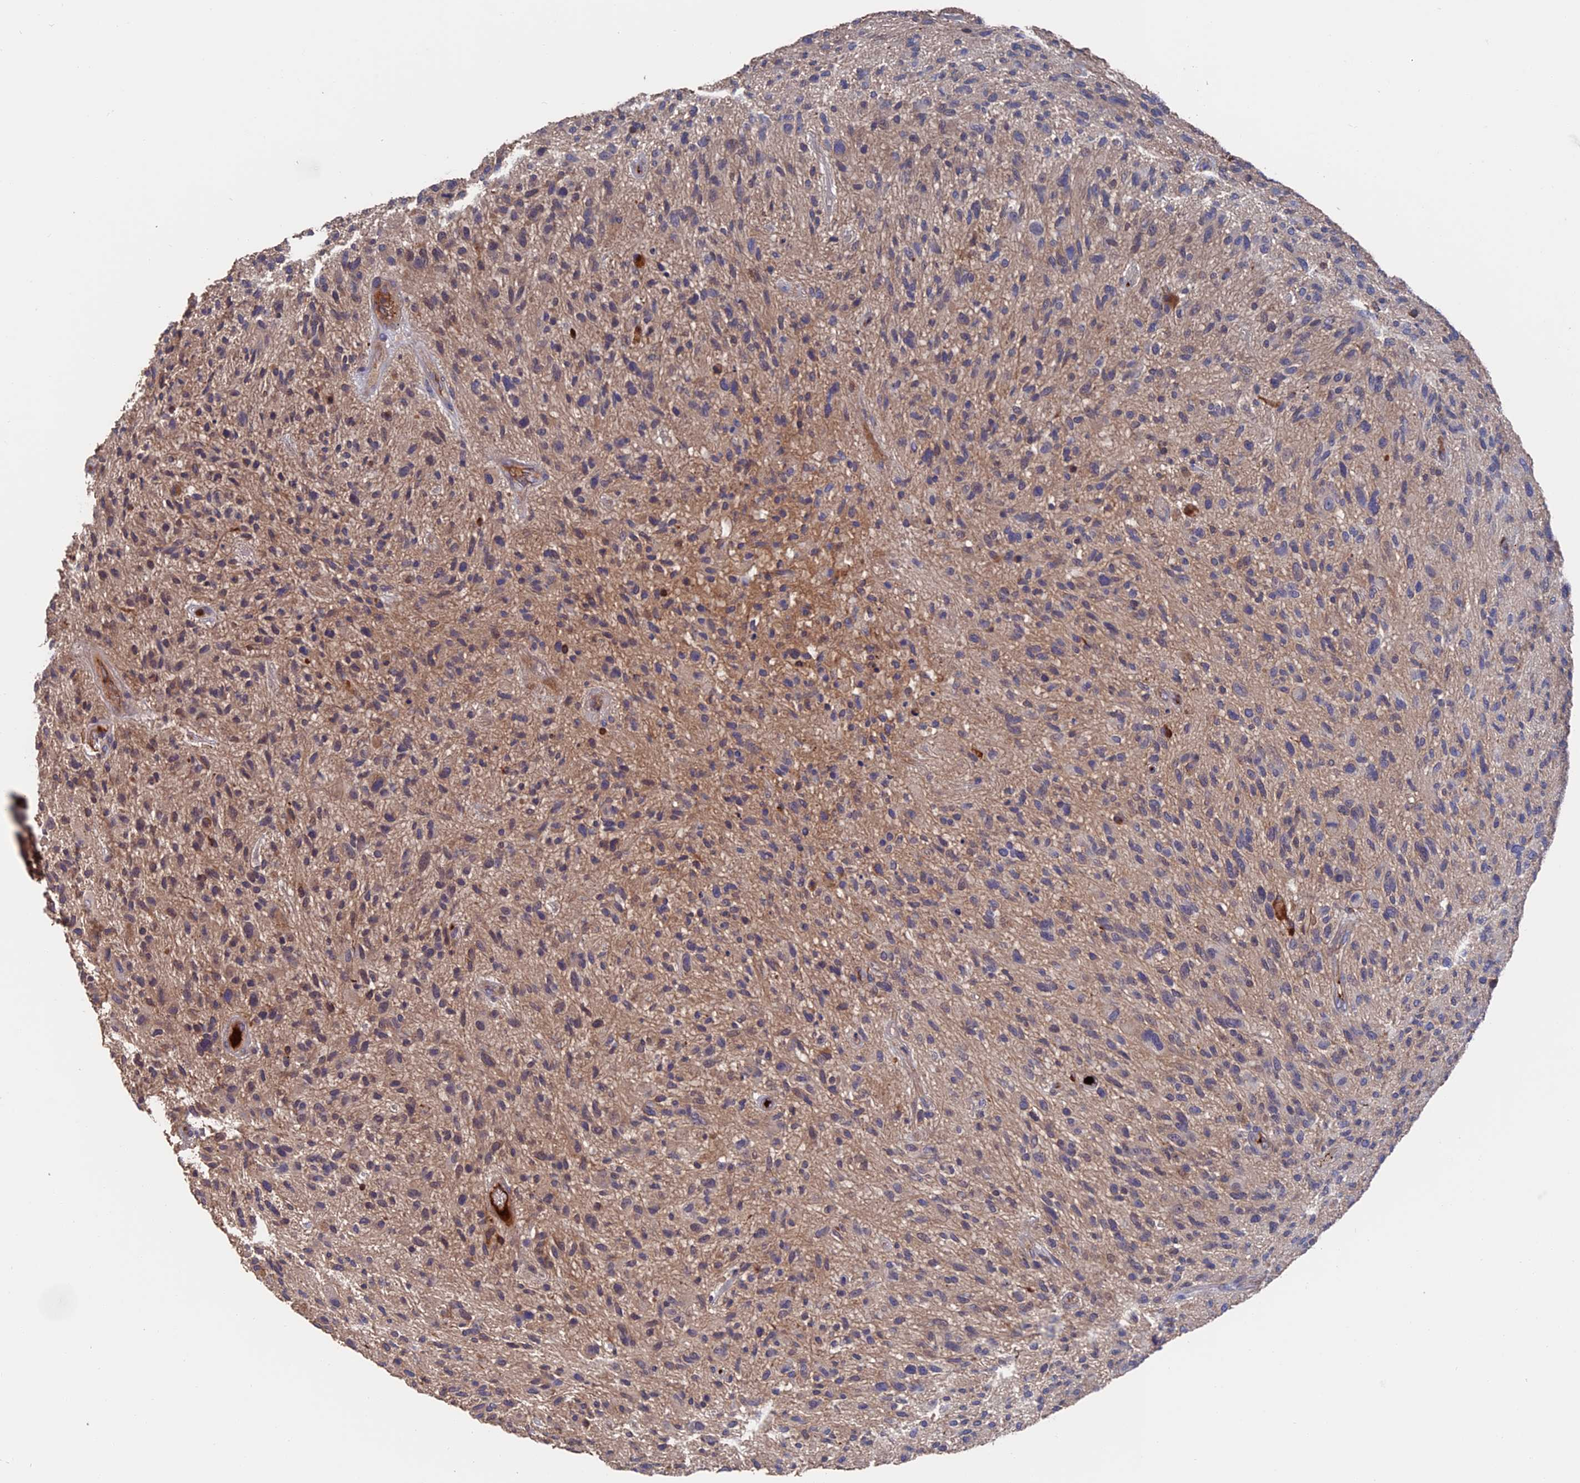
{"staining": {"intensity": "negative", "quantity": "none", "location": "none"}, "tissue": "glioma", "cell_type": "Tumor cells", "image_type": "cancer", "snomed": [{"axis": "morphology", "description": "Glioma, malignant, High grade"}, {"axis": "topography", "description": "Brain"}], "caption": "This image is of malignant high-grade glioma stained with immunohistochemistry (IHC) to label a protein in brown with the nuclei are counter-stained blue. There is no expression in tumor cells.", "gene": "HPF1", "patient": {"sex": "male", "age": 47}}